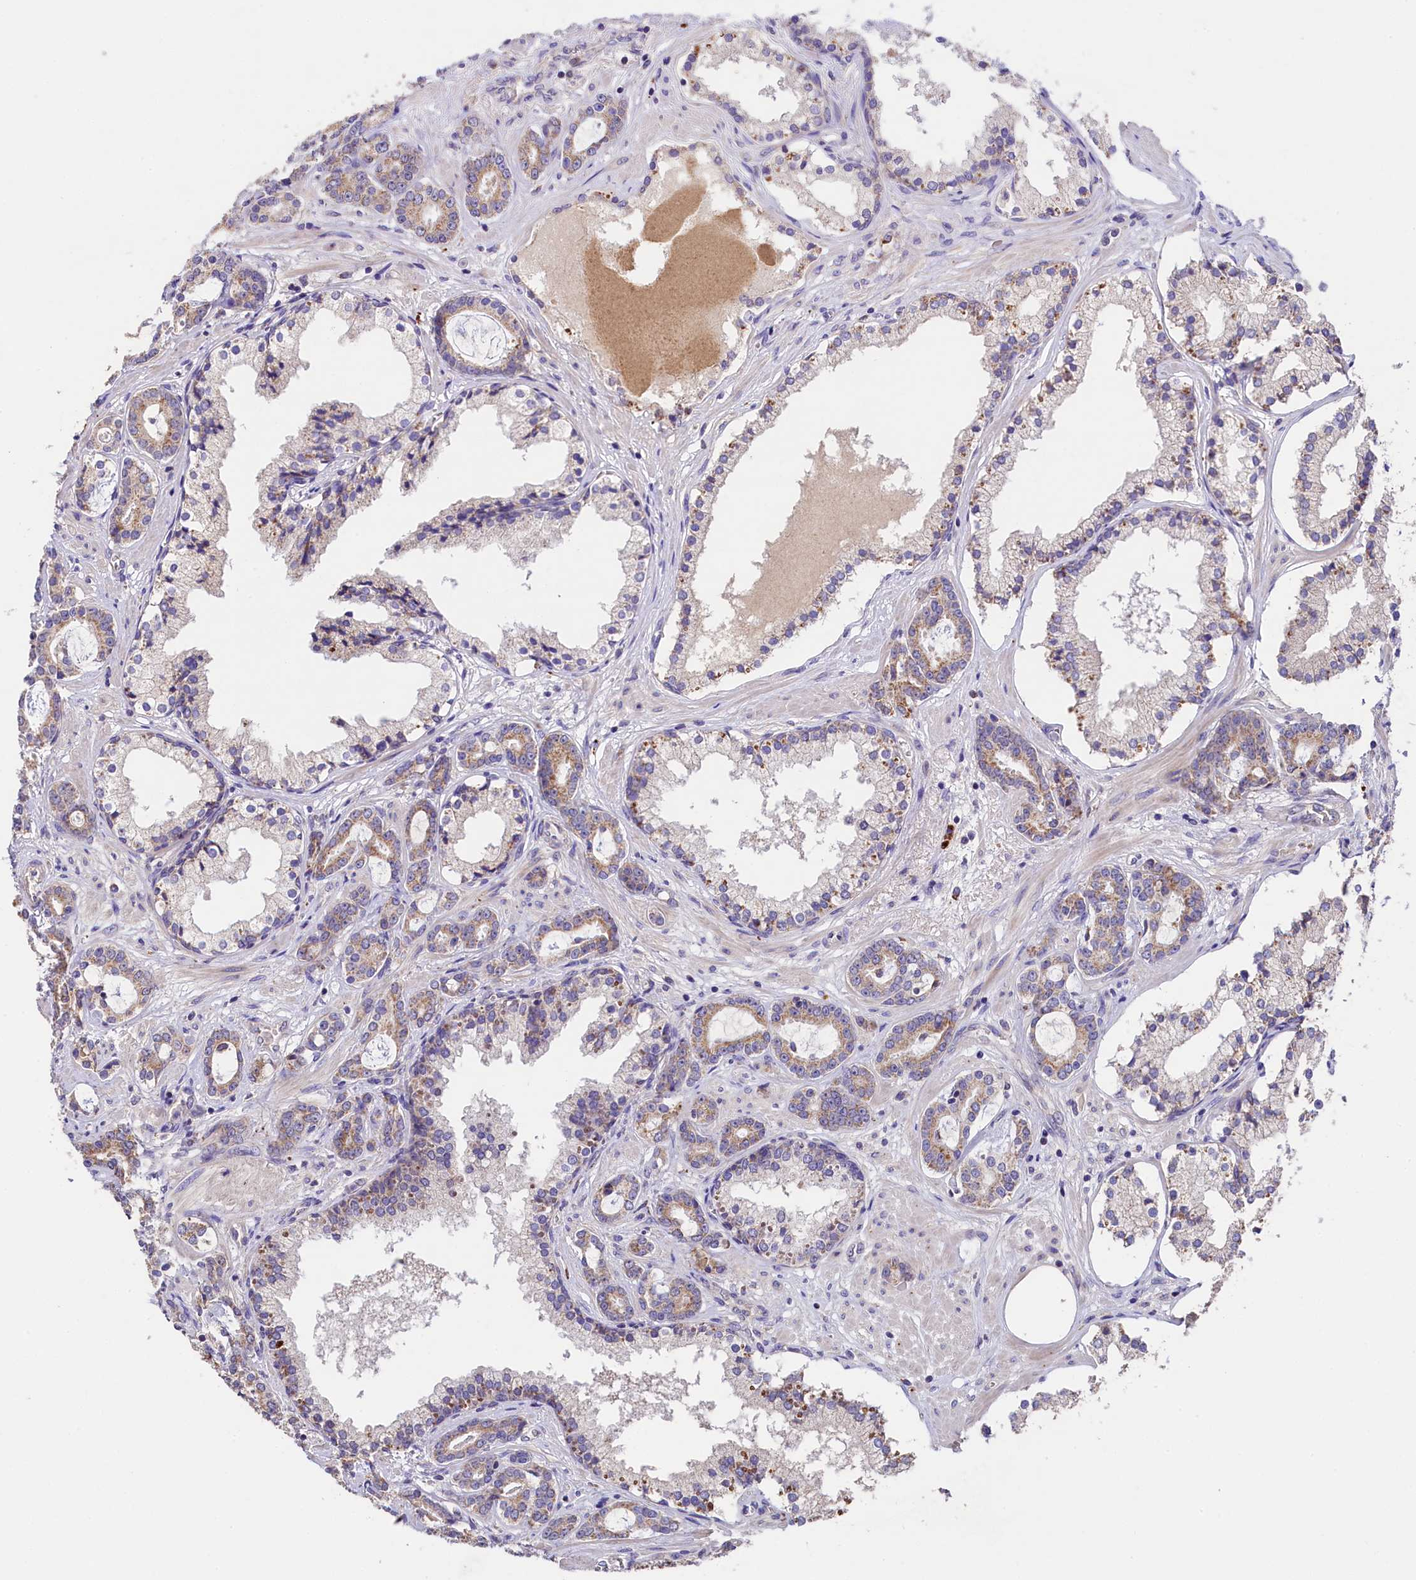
{"staining": {"intensity": "weak", "quantity": "25%-75%", "location": "cytoplasmic/membranous"}, "tissue": "prostate cancer", "cell_type": "Tumor cells", "image_type": "cancer", "snomed": [{"axis": "morphology", "description": "Adenocarcinoma, High grade"}, {"axis": "topography", "description": "Prostate"}], "caption": "Prostate adenocarcinoma (high-grade) stained with a brown dye shows weak cytoplasmic/membranous positive staining in about 25%-75% of tumor cells.", "gene": "PMPCB", "patient": {"sex": "male", "age": 58}}